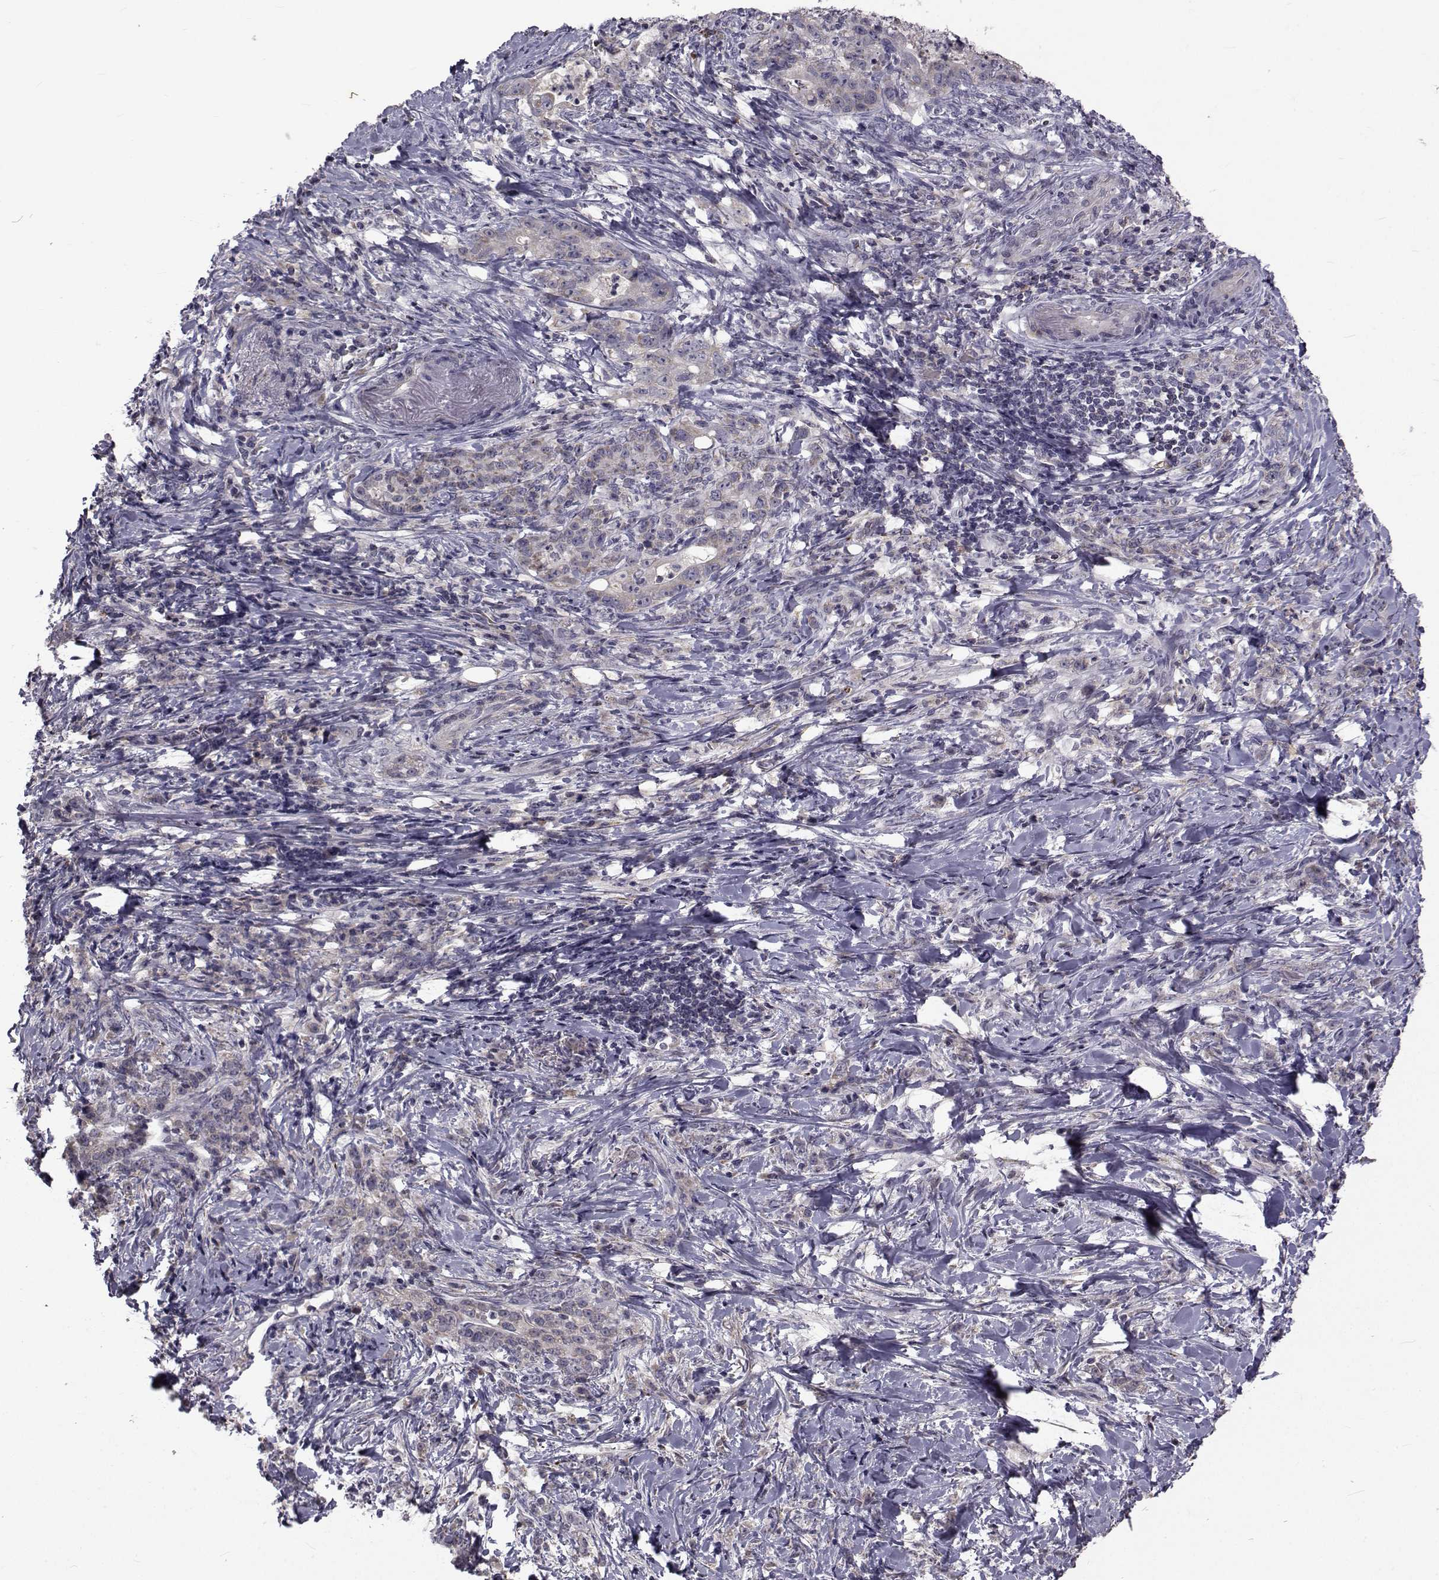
{"staining": {"intensity": "weak", "quantity": "25%-75%", "location": "cytoplasmic/membranous"}, "tissue": "stomach cancer", "cell_type": "Tumor cells", "image_type": "cancer", "snomed": [{"axis": "morphology", "description": "Adenocarcinoma, NOS"}, {"axis": "topography", "description": "Stomach, lower"}], "caption": "A micrograph of human stomach cancer (adenocarcinoma) stained for a protein displays weak cytoplasmic/membranous brown staining in tumor cells.", "gene": "FDXR", "patient": {"sex": "male", "age": 88}}